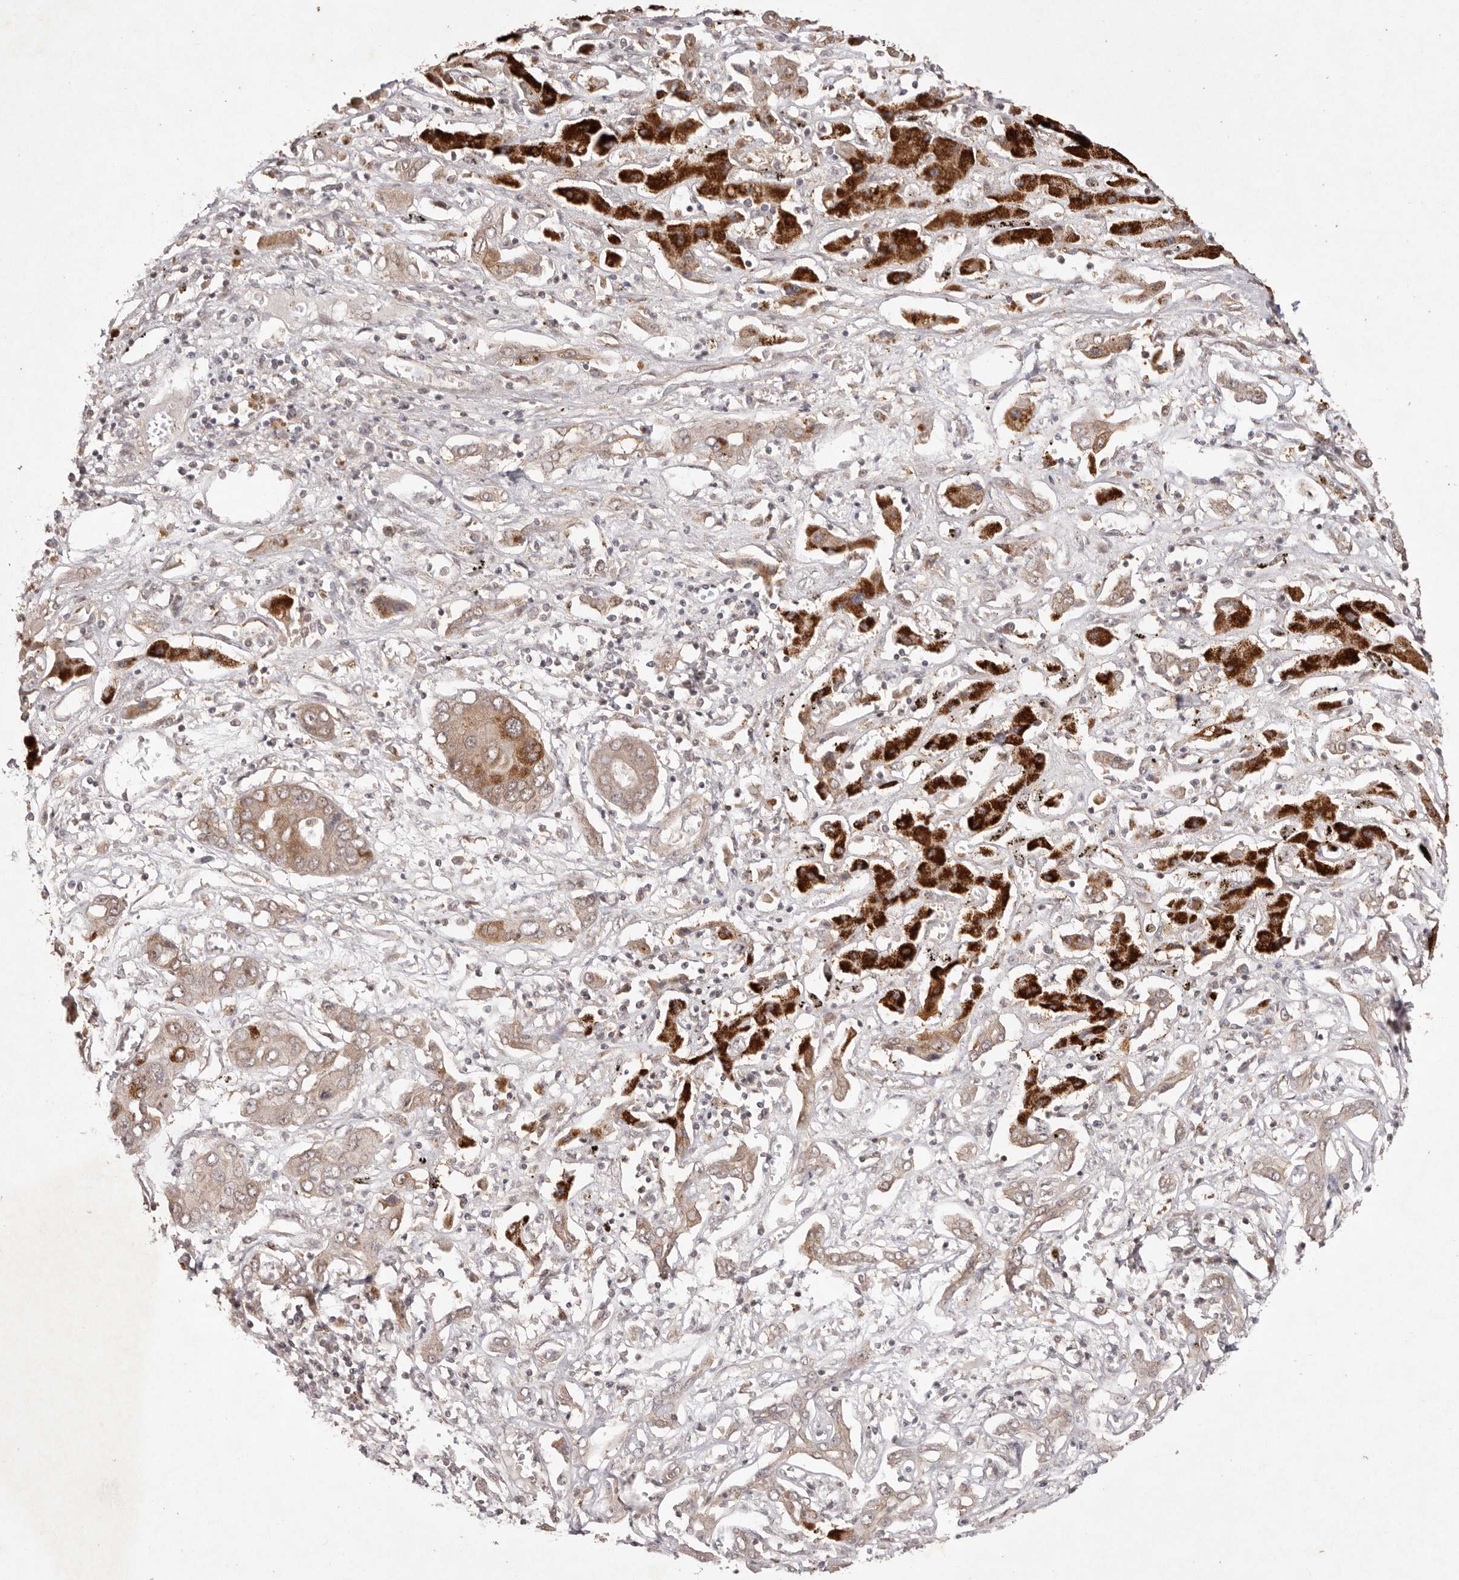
{"staining": {"intensity": "moderate", "quantity": ">75%", "location": "cytoplasmic/membranous"}, "tissue": "liver cancer", "cell_type": "Tumor cells", "image_type": "cancer", "snomed": [{"axis": "morphology", "description": "Cholangiocarcinoma"}, {"axis": "topography", "description": "Liver"}], "caption": "The immunohistochemical stain labels moderate cytoplasmic/membranous staining in tumor cells of liver cancer tissue.", "gene": "BUD31", "patient": {"sex": "male", "age": 67}}